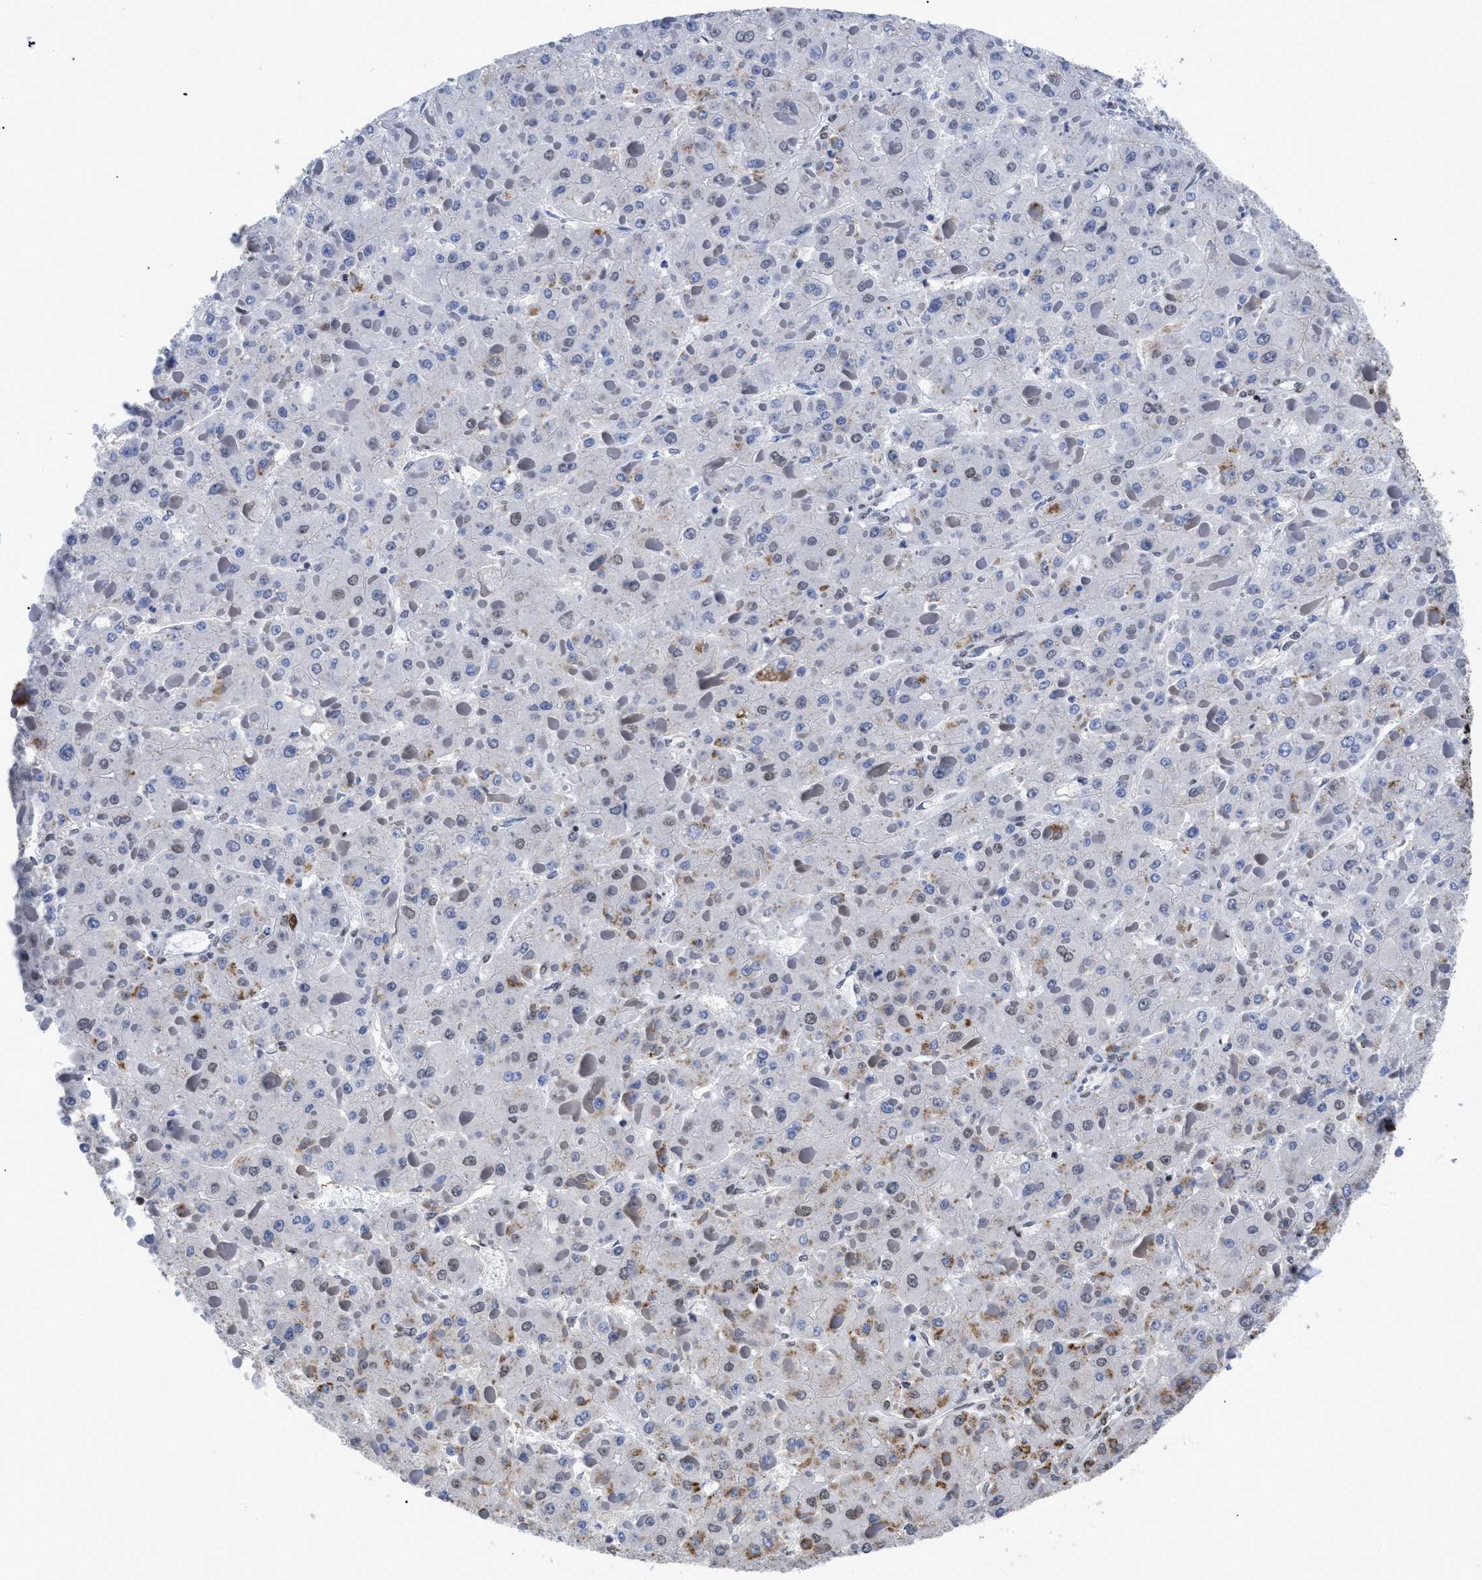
{"staining": {"intensity": "weak", "quantity": "25%-75%", "location": "nuclear"}, "tissue": "liver cancer", "cell_type": "Tumor cells", "image_type": "cancer", "snomed": [{"axis": "morphology", "description": "Carcinoma, Hepatocellular, NOS"}, {"axis": "topography", "description": "Liver"}], "caption": "DAB (3,3'-diaminobenzidine) immunohistochemical staining of liver hepatocellular carcinoma demonstrates weak nuclear protein expression in approximately 25%-75% of tumor cells.", "gene": "CALHM3", "patient": {"sex": "female", "age": 73}}